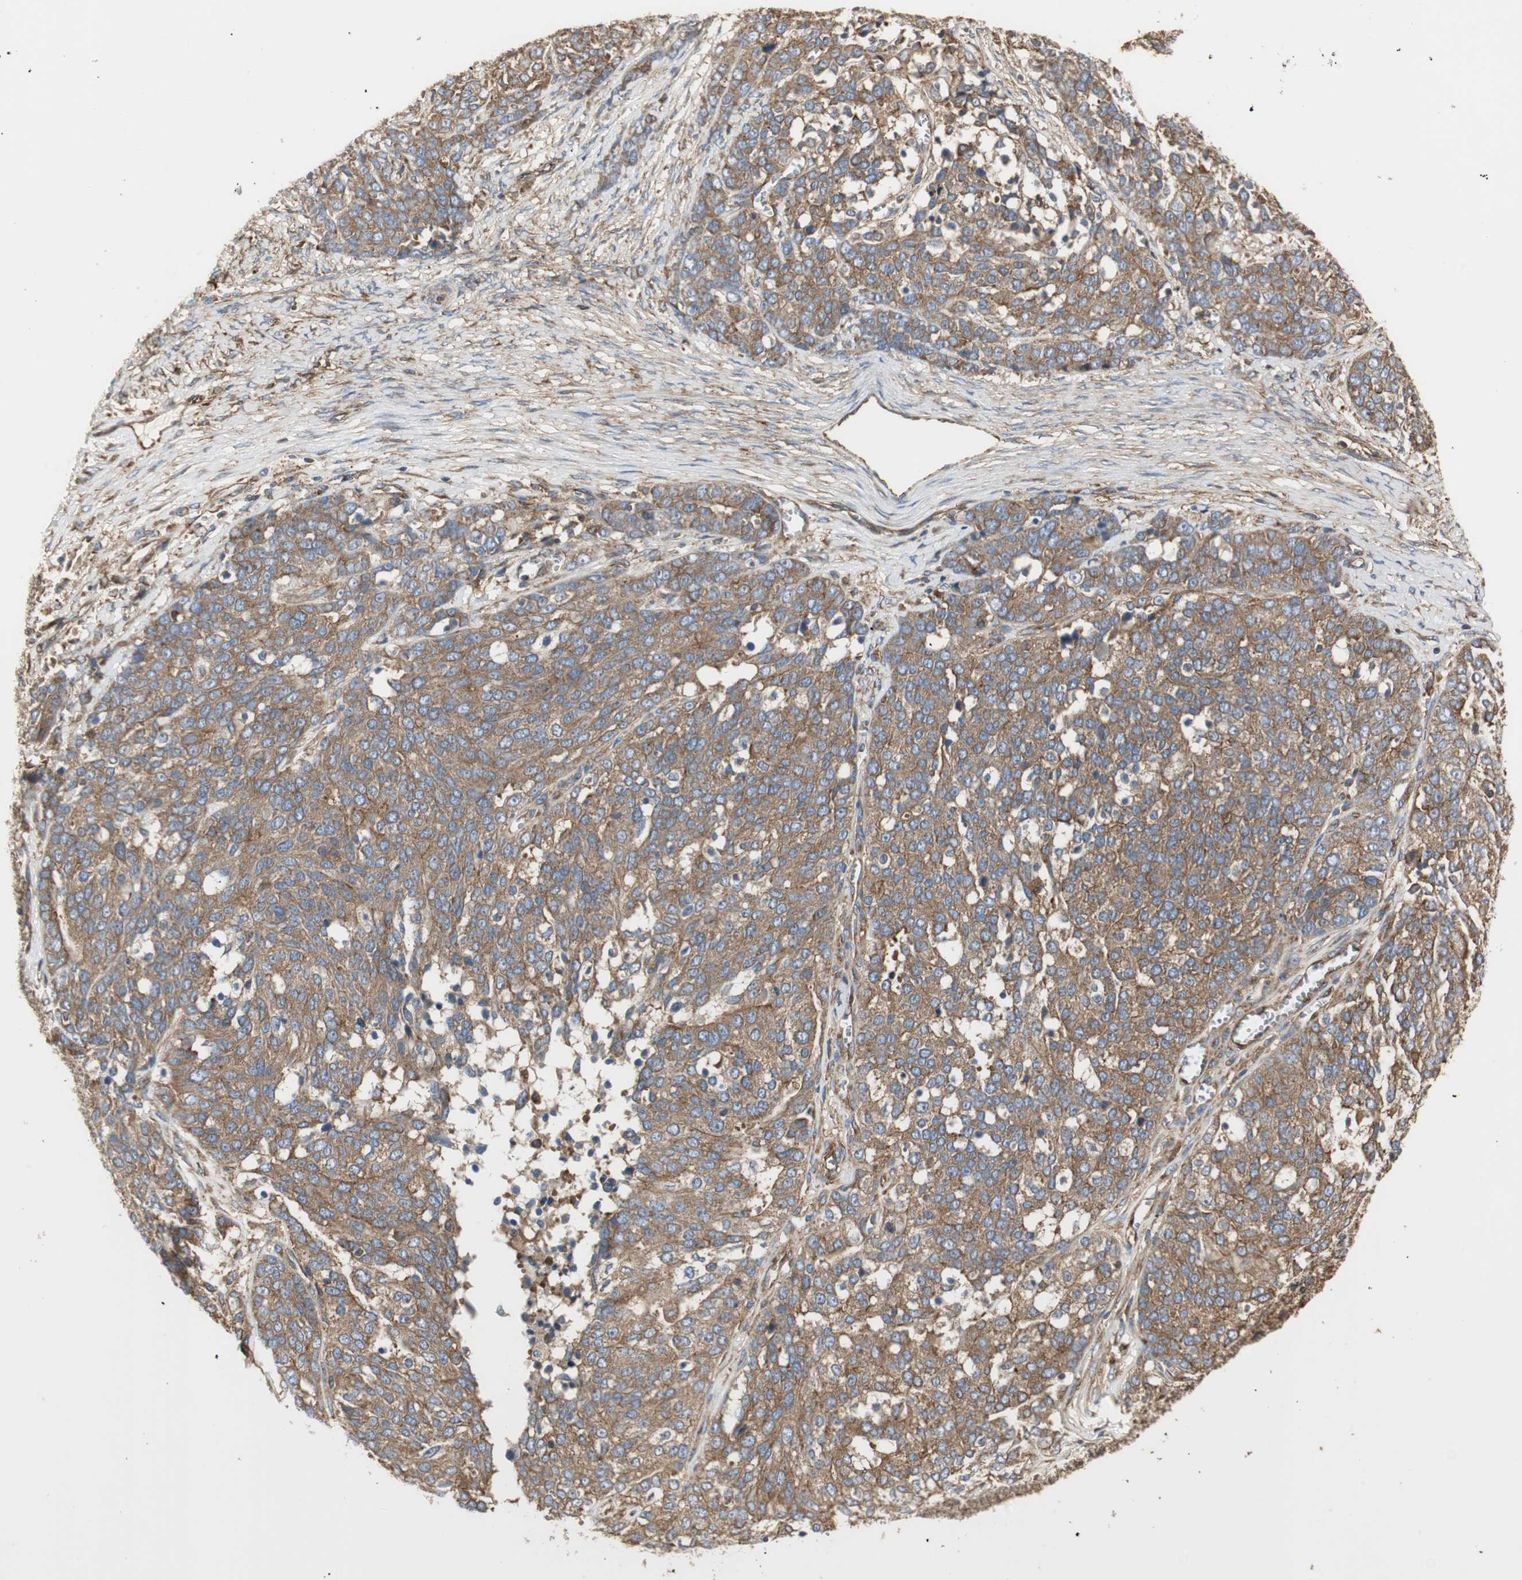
{"staining": {"intensity": "moderate", "quantity": ">75%", "location": "cytoplasmic/membranous"}, "tissue": "ovarian cancer", "cell_type": "Tumor cells", "image_type": "cancer", "snomed": [{"axis": "morphology", "description": "Cystadenocarcinoma, serous, NOS"}, {"axis": "topography", "description": "Ovary"}], "caption": "Ovarian cancer (serous cystadenocarcinoma) tissue demonstrates moderate cytoplasmic/membranous positivity in about >75% of tumor cells", "gene": "H6PD", "patient": {"sex": "female", "age": 44}}